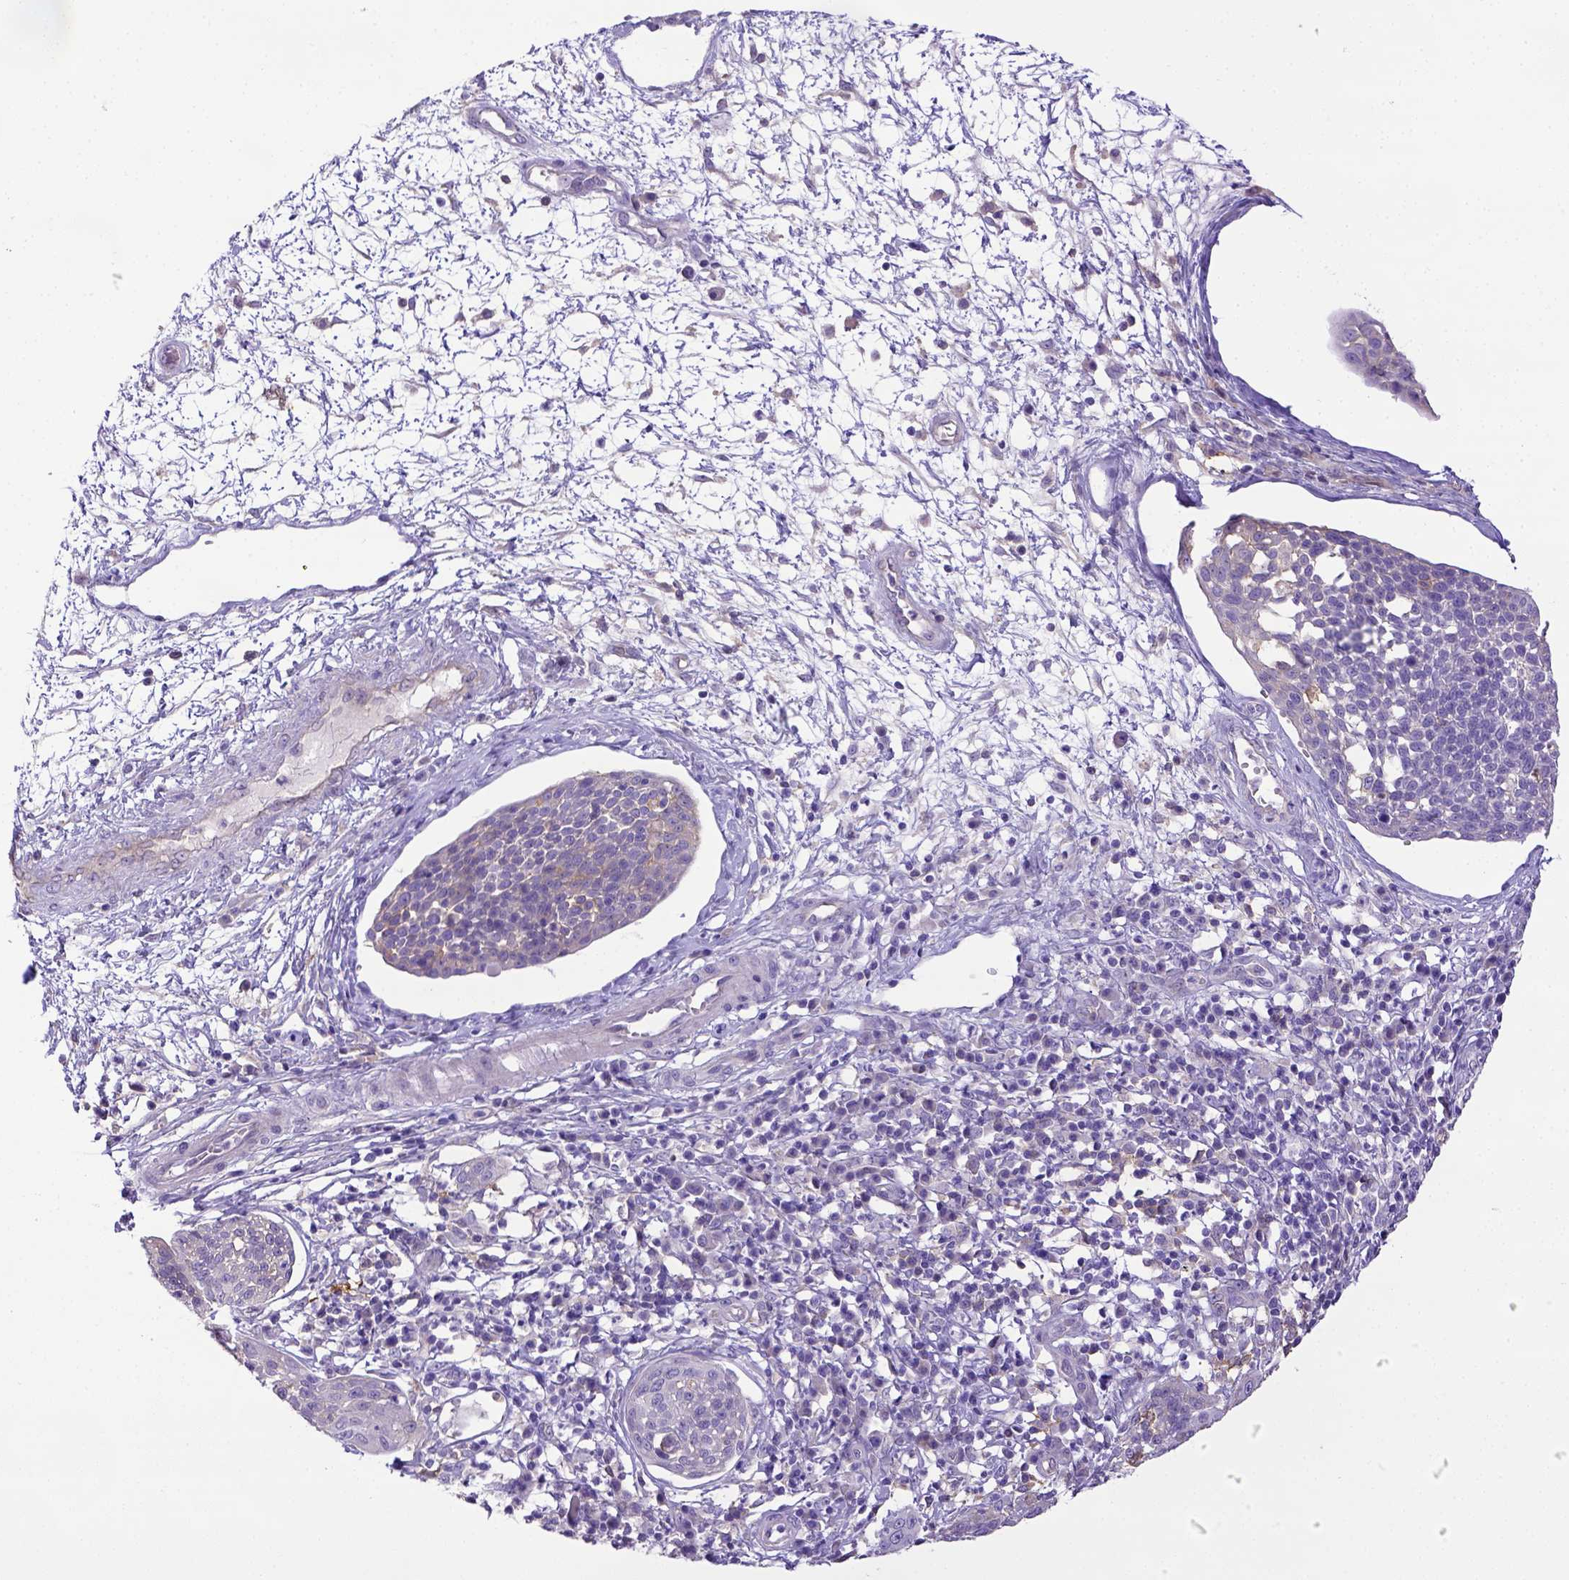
{"staining": {"intensity": "negative", "quantity": "none", "location": "none"}, "tissue": "cervical cancer", "cell_type": "Tumor cells", "image_type": "cancer", "snomed": [{"axis": "morphology", "description": "Squamous cell carcinoma, NOS"}, {"axis": "topography", "description": "Cervix"}], "caption": "There is no significant positivity in tumor cells of squamous cell carcinoma (cervical). (Stains: DAB immunohistochemistry with hematoxylin counter stain, Microscopy: brightfield microscopy at high magnification).", "gene": "CD40", "patient": {"sex": "female", "age": 34}}